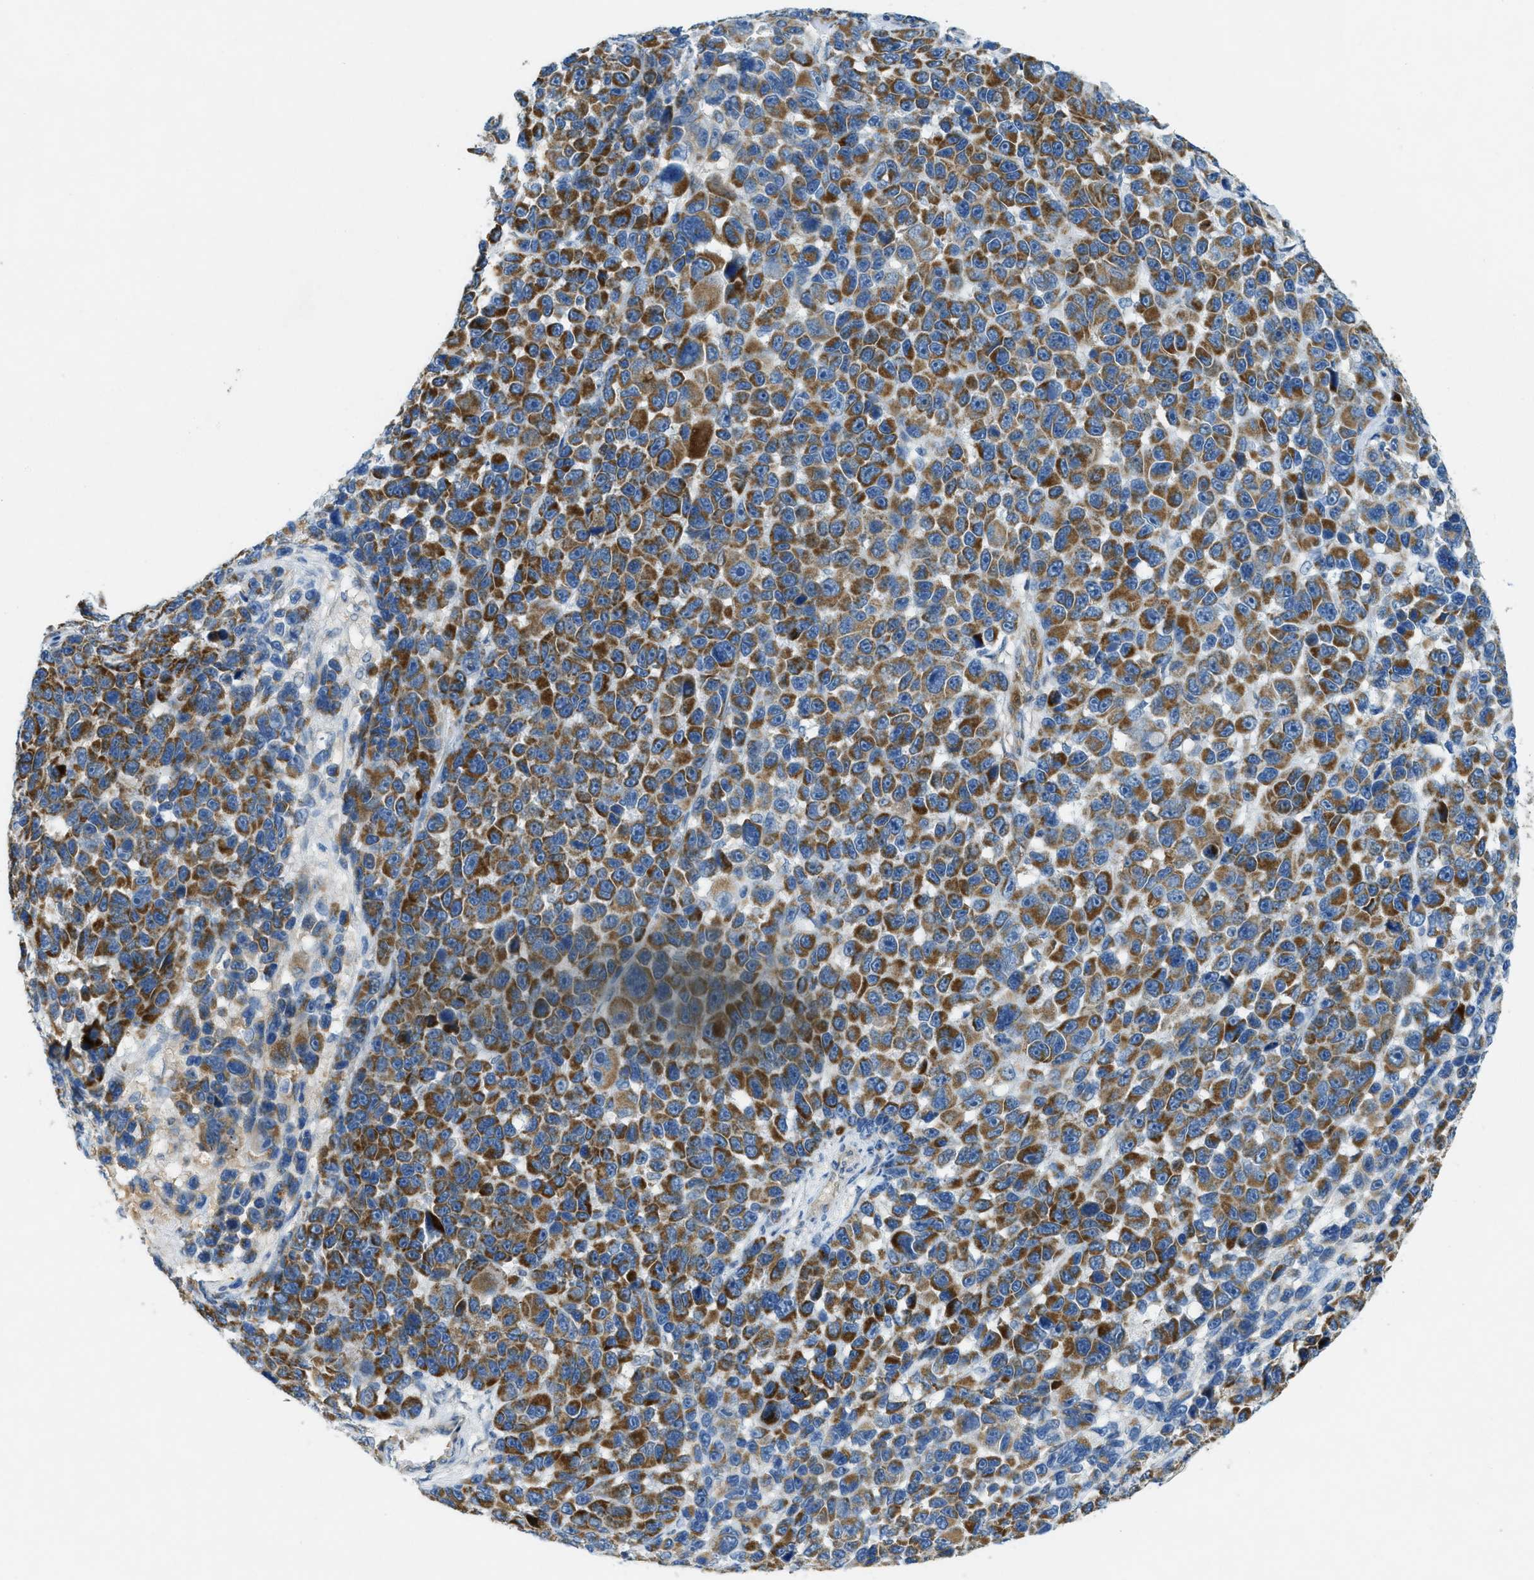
{"staining": {"intensity": "strong", "quantity": ">75%", "location": "cytoplasmic/membranous"}, "tissue": "melanoma", "cell_type": "Tumor cells", "image_type": "cancer", "snomed": [{"axis": "morphology", "description": "Malignant melanoma, NOS"}, {"axis": "topography", "description": "Skin"}], "caption": "A brown stain labels strong cytoplasmic/membranous expression of a protein in melanoma tumor cells. Nuclei are stained in blue.", "gene": "CYGB", "patient": {"sex": "male", "age": 53}}